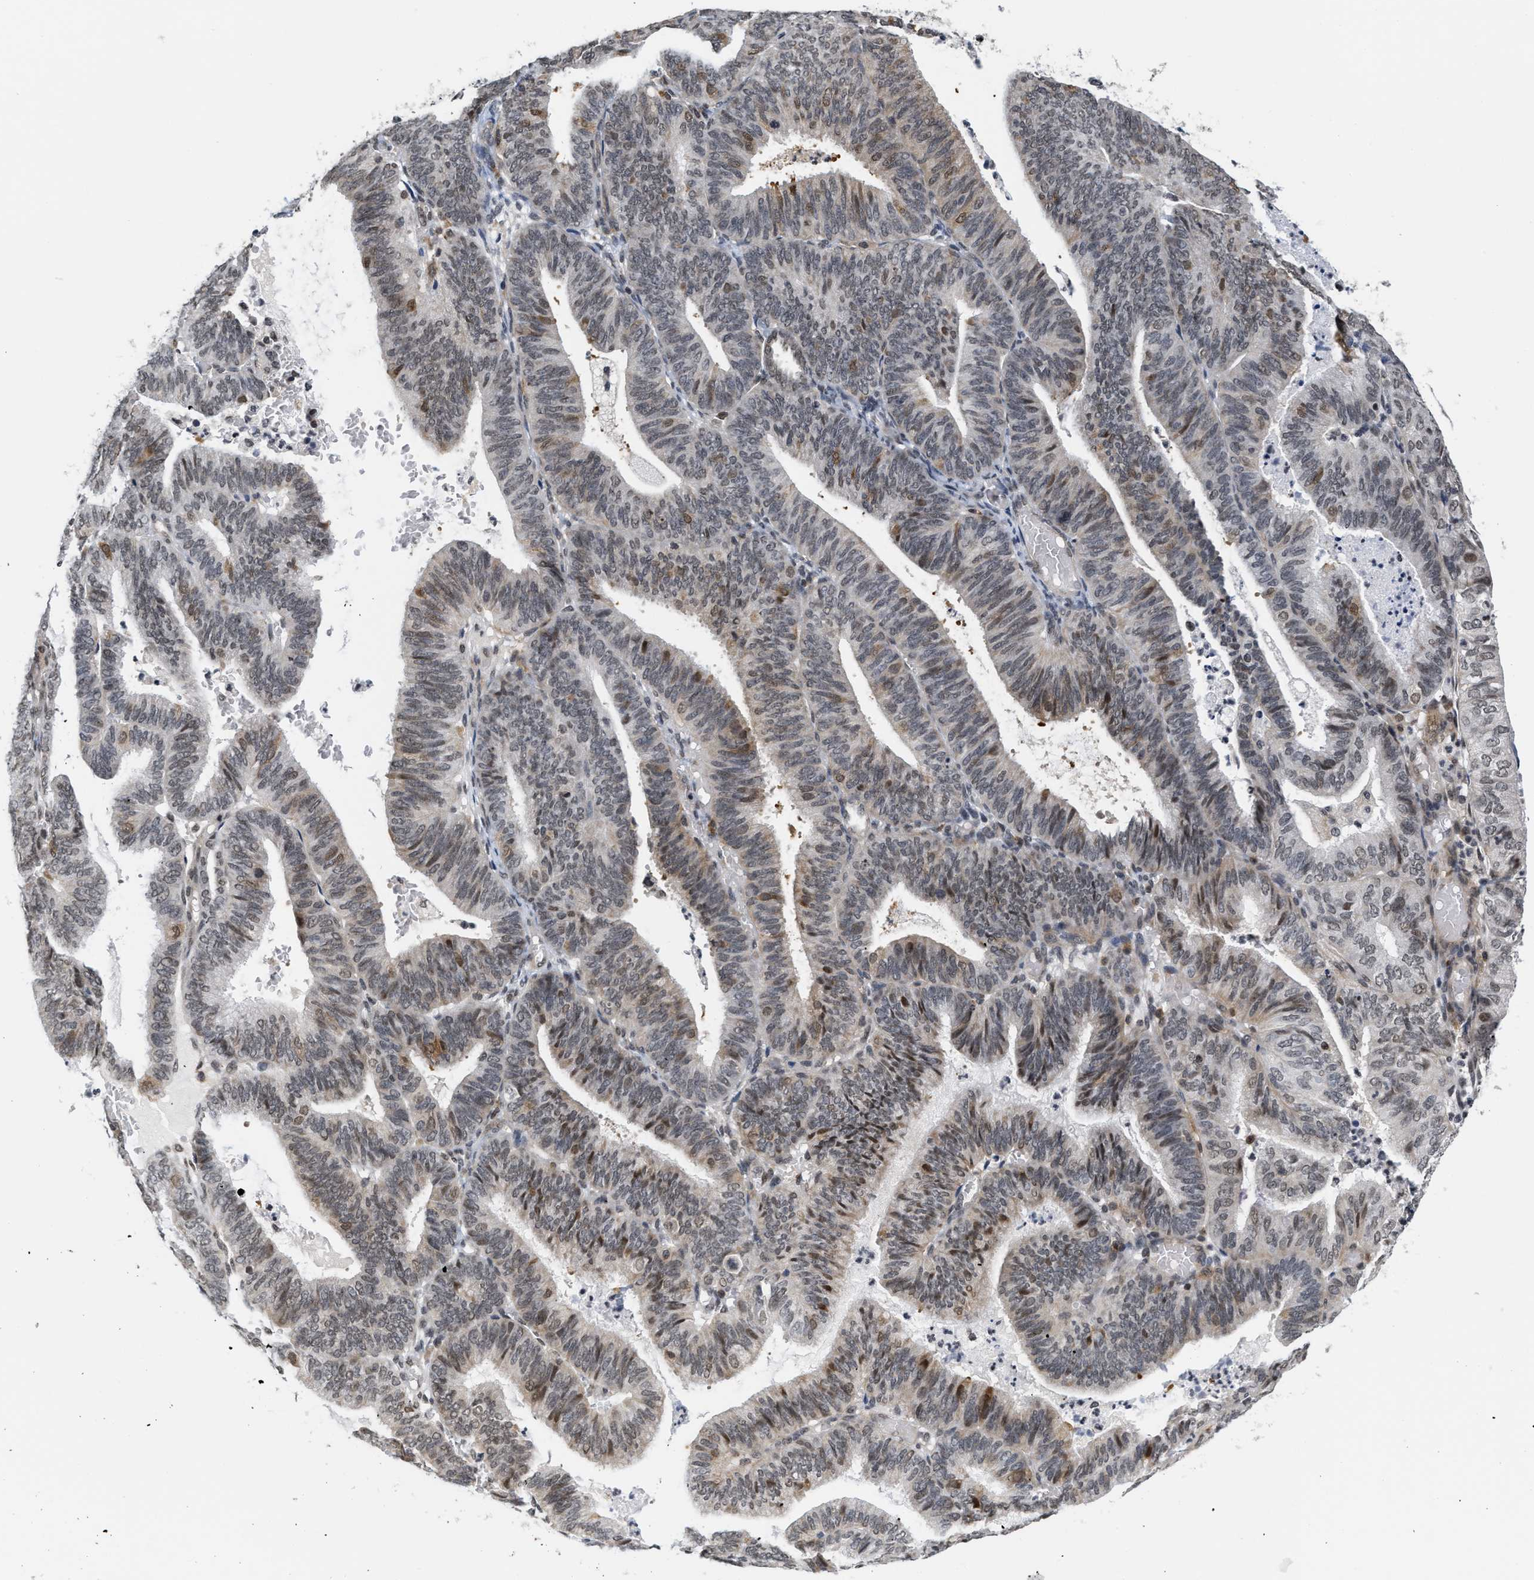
{"staining": {"intensity": "weak", "quantity": ">75%", "location": "nuclear"}, "tissue": "endometrial cancer", "cell_type": "Tumor cells", "image_type": "cancer", "snomed": [{"axis": "morphology", "description": "Adenocarcinoma, NOS"}, {"axis": "topography", "description": "Uterus"}], "caption": "Immunohistochemistry photomicrograph of endometrial cancer (adenocarcinoma) stained for a protein (brown), which exhibits low levels of weak nuclear positivity in about >75% of tumor cells.", "gene": "ANKRD6", "patient": {"sex": "female", "age": 60}}